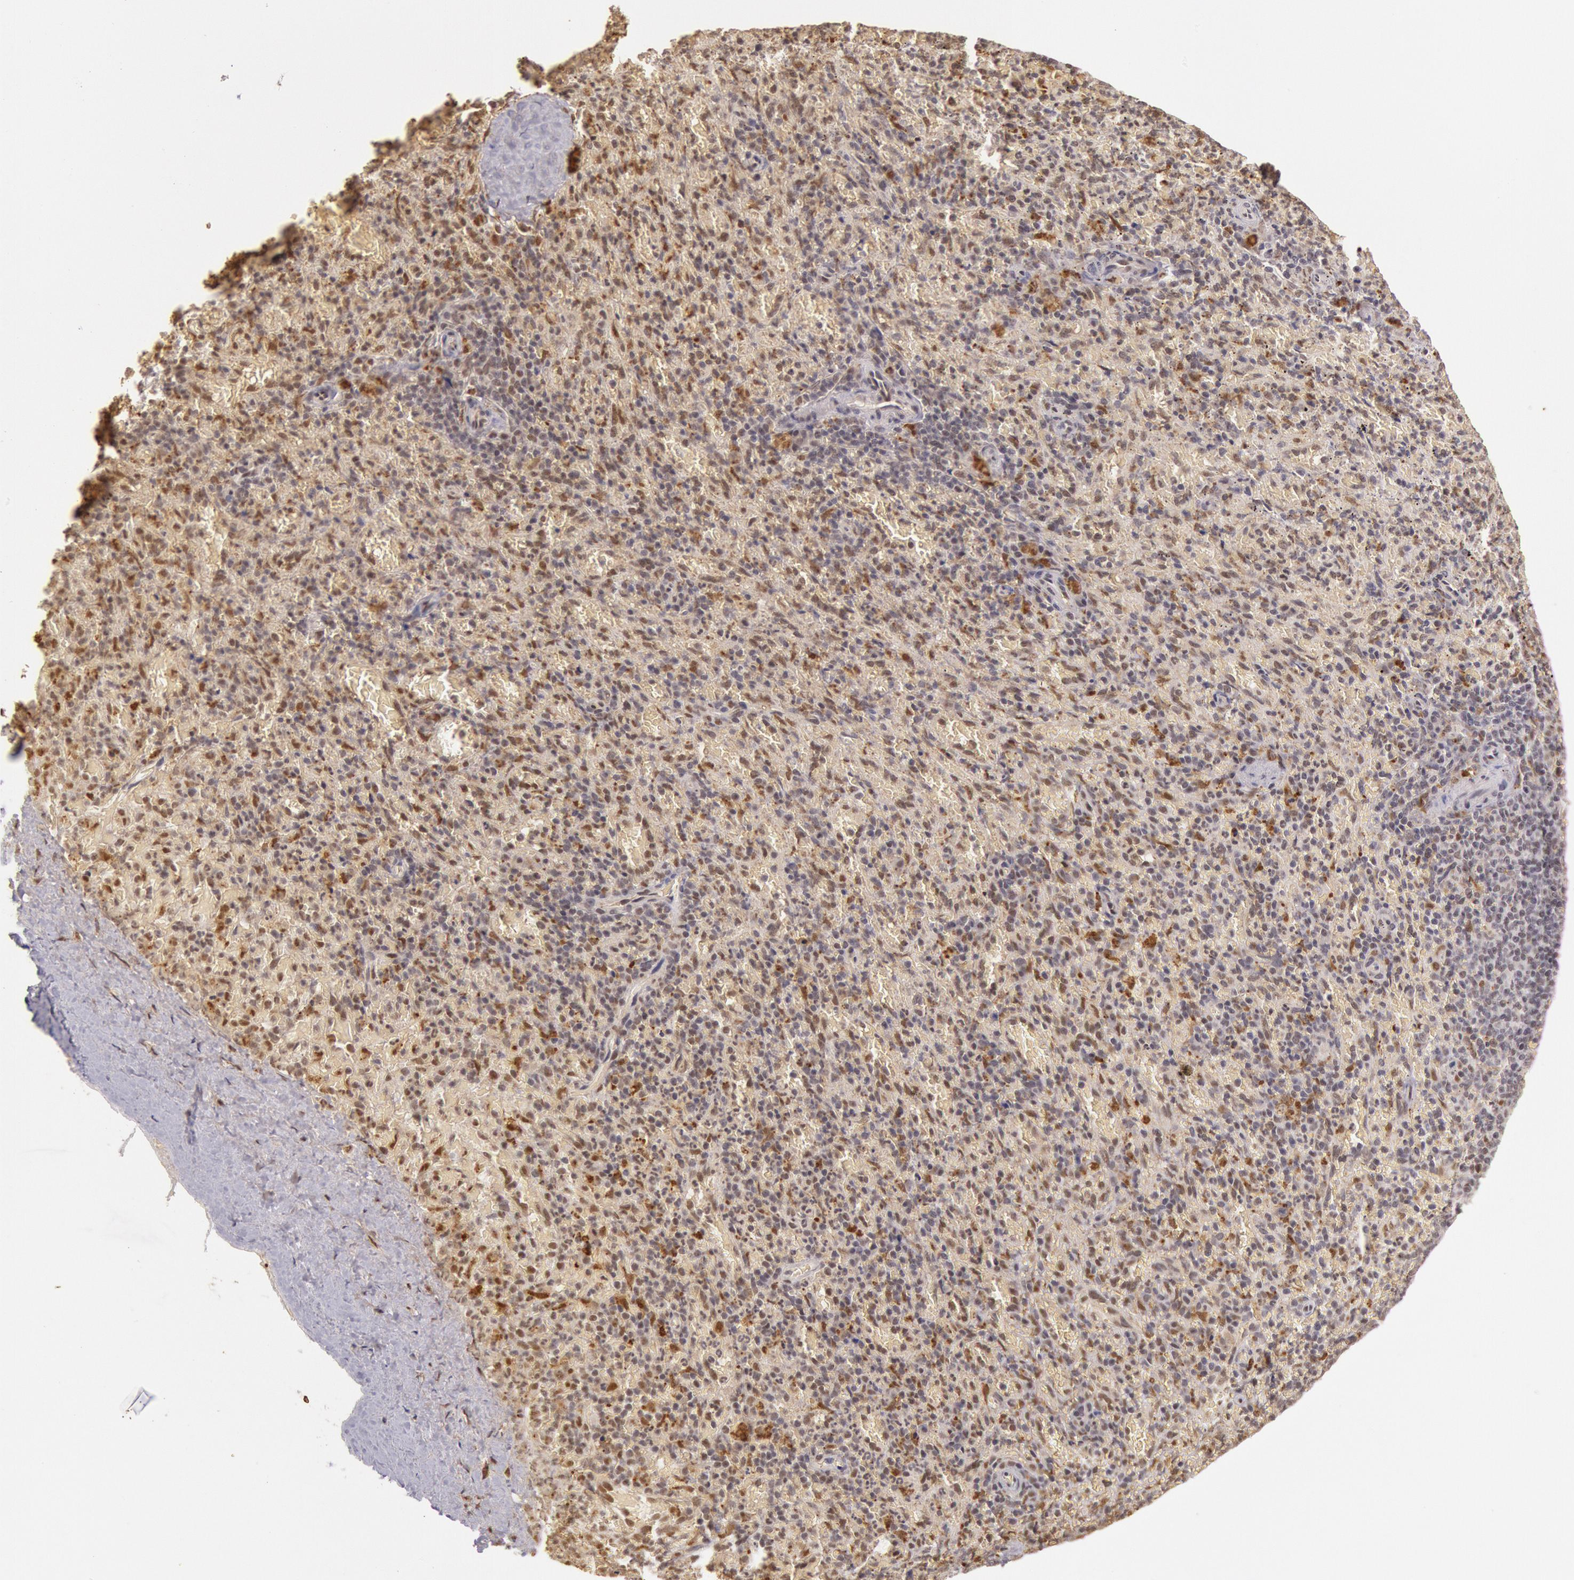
{"staining": {"intensity": "weak", "quantity": ">75%", "location": "none"}, "tissue": "spleen", "cell_type": "Cells in red pulp", "image_type": "normal", "snomed": [{"axis": "morphology", "description": "Normal tissue, NOS"}, {"axis": "topography", "description": "Spleen"}], "caption": "Immunohistochemical staining of normal human spleen reveals weak None protein expression in approximately >75% of cells in red pulp. (DAB (3,3'-diaminobenzidine) IHC, brown staining for protein, blue staining for nuclei).", "gene": "LIG4", "patient": {"sex": "female", "age": 50}}